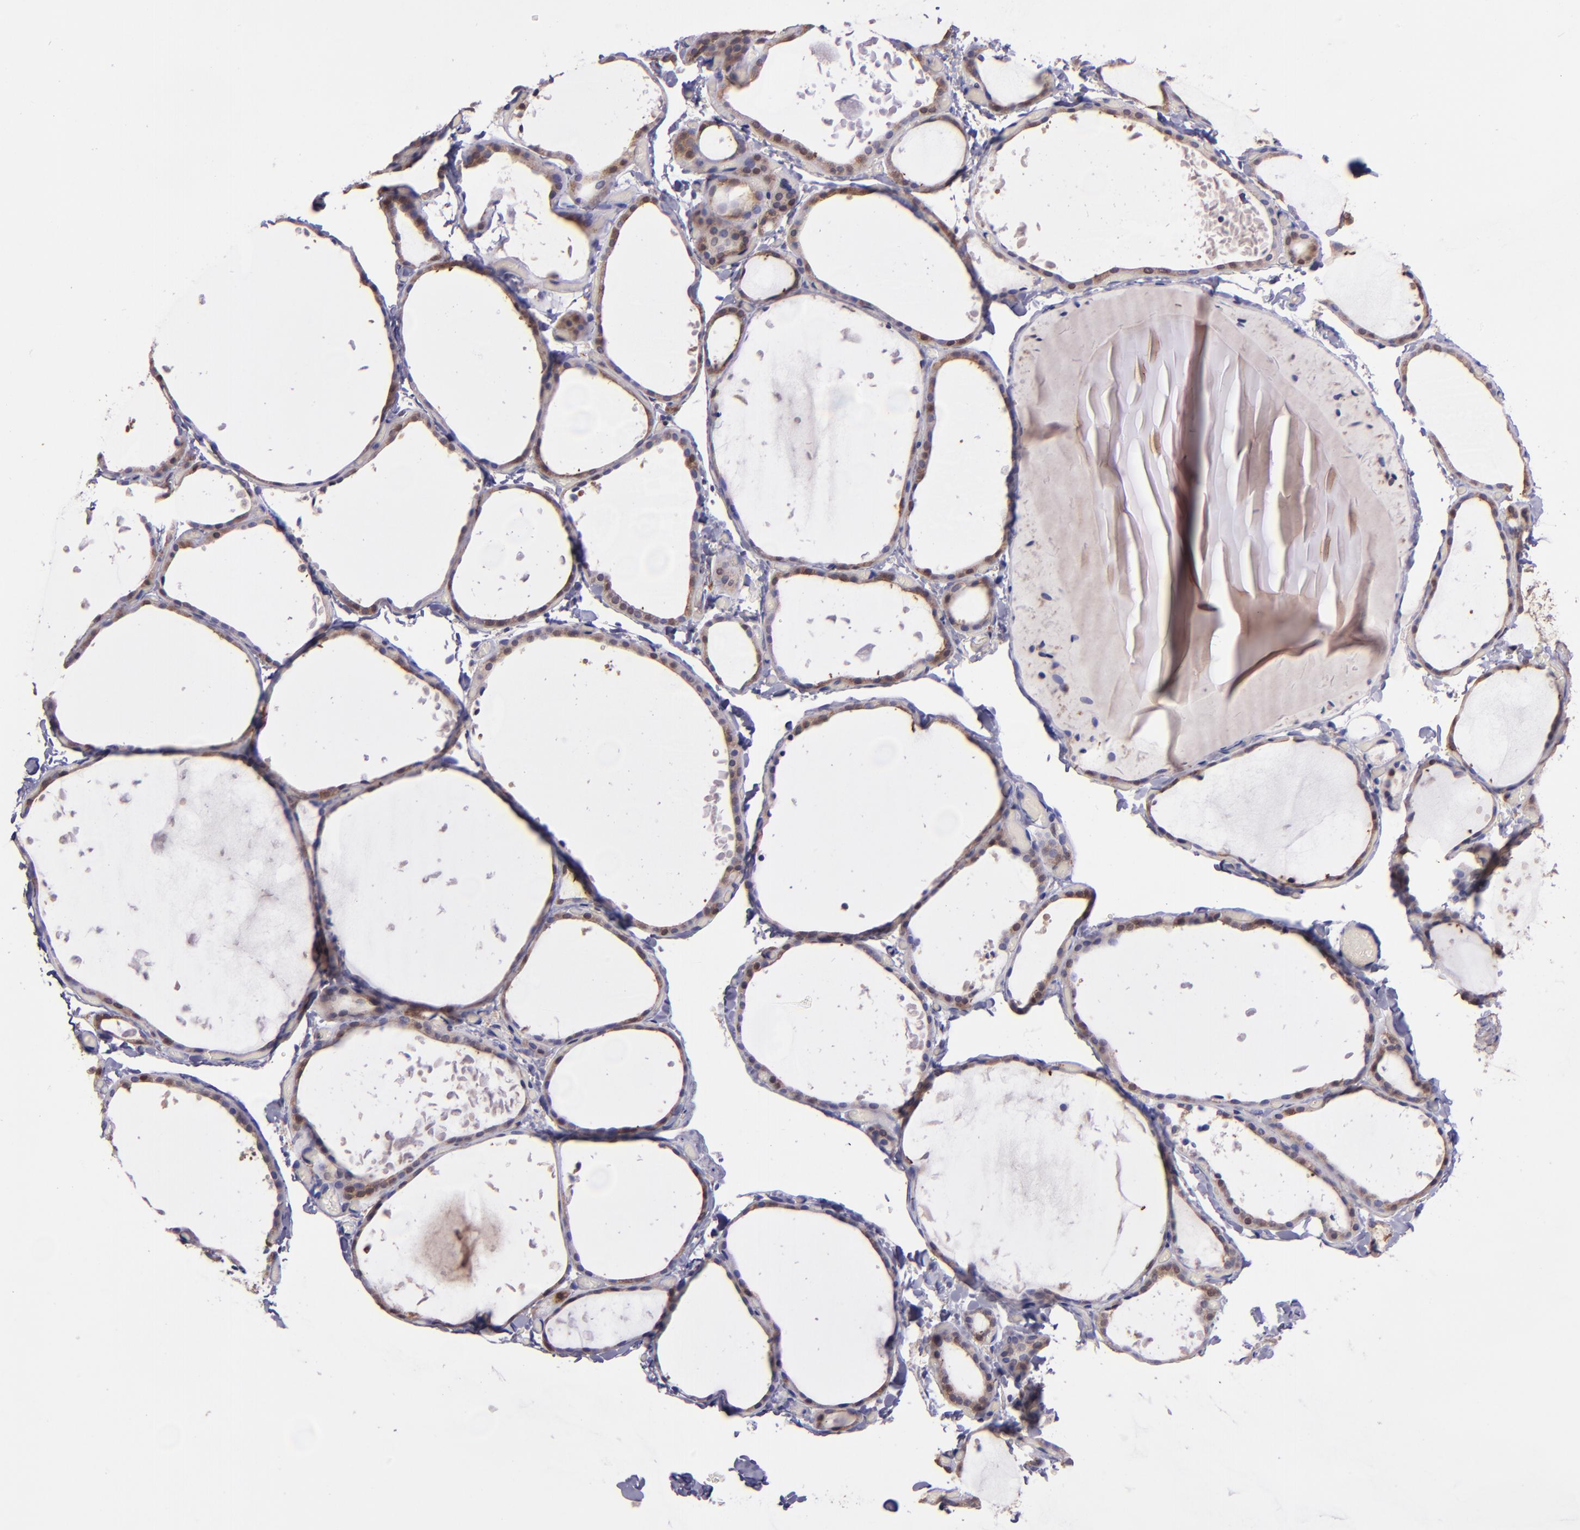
{"staining": {"intensity": "moderate", "quantity": "25%-75%", "location": "cytoplasmic/membranous,nuclear"}, "tissue": "thyroid gland", "cell_type": "Glandular cells", "image_type": "normal", "snomed": [{"axis": "morphology", "description": "Normal tissue, NOS"}, {"axis": "topography", "description": "Thyroid gland"}], "caption": "A medium amount of moderate cytoplasmic/membranous,nuclear positivity is identified in approximately 25%-75% of glandular cells in unremarkable thyroid gland. (DAB (3,3'-diaminobenzidine) IHC with brightfield microscopy, high magnification).", "gene": "WASH6P", "patient": {"sex": "female", "age": 22}}